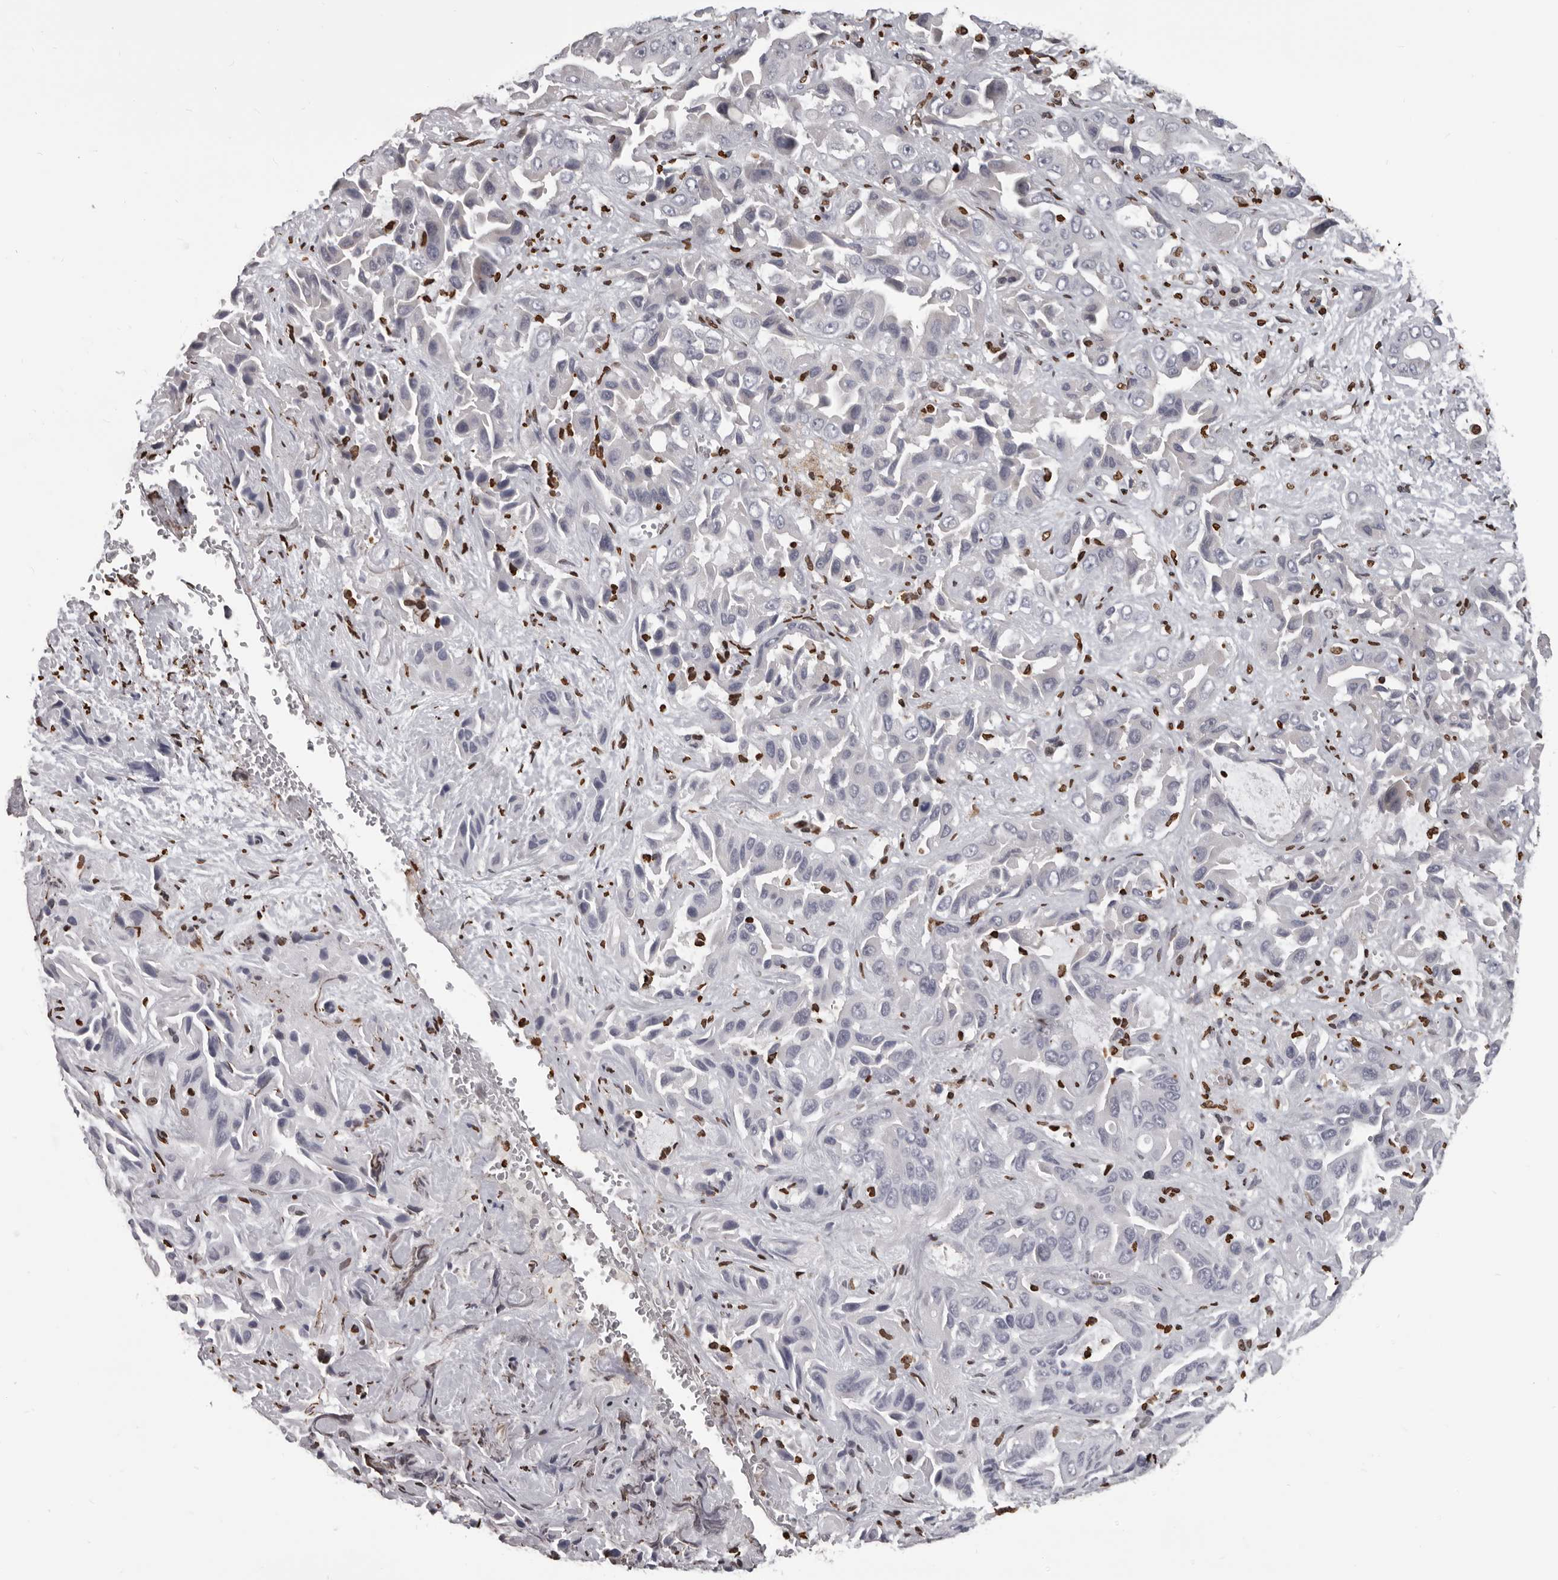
{"staining": {"intensity": "negative", "quantity": "none", "location": "none"}, "tissue": "liver cancer", "cell_type": "Tumor cells", "image_type": "cancer", "snomed": [{"axis": "morphology", "description": "Cholangiocarcinoma"}, {"axis": "topography", "description": "Liver"}], "caption": "DAB (3,3'-diaminobenzidine) immunohistochemical staining of human liver cholangiocarcinoma reveals no significant staining in tumor cells. (Stains: DAB immunohistochemistry with hematoxylin counter stain, Microscopy: brightfield microscopy at high magnification).", "gene": "AHR", "patient": {"sex": "female", "age": 52}}